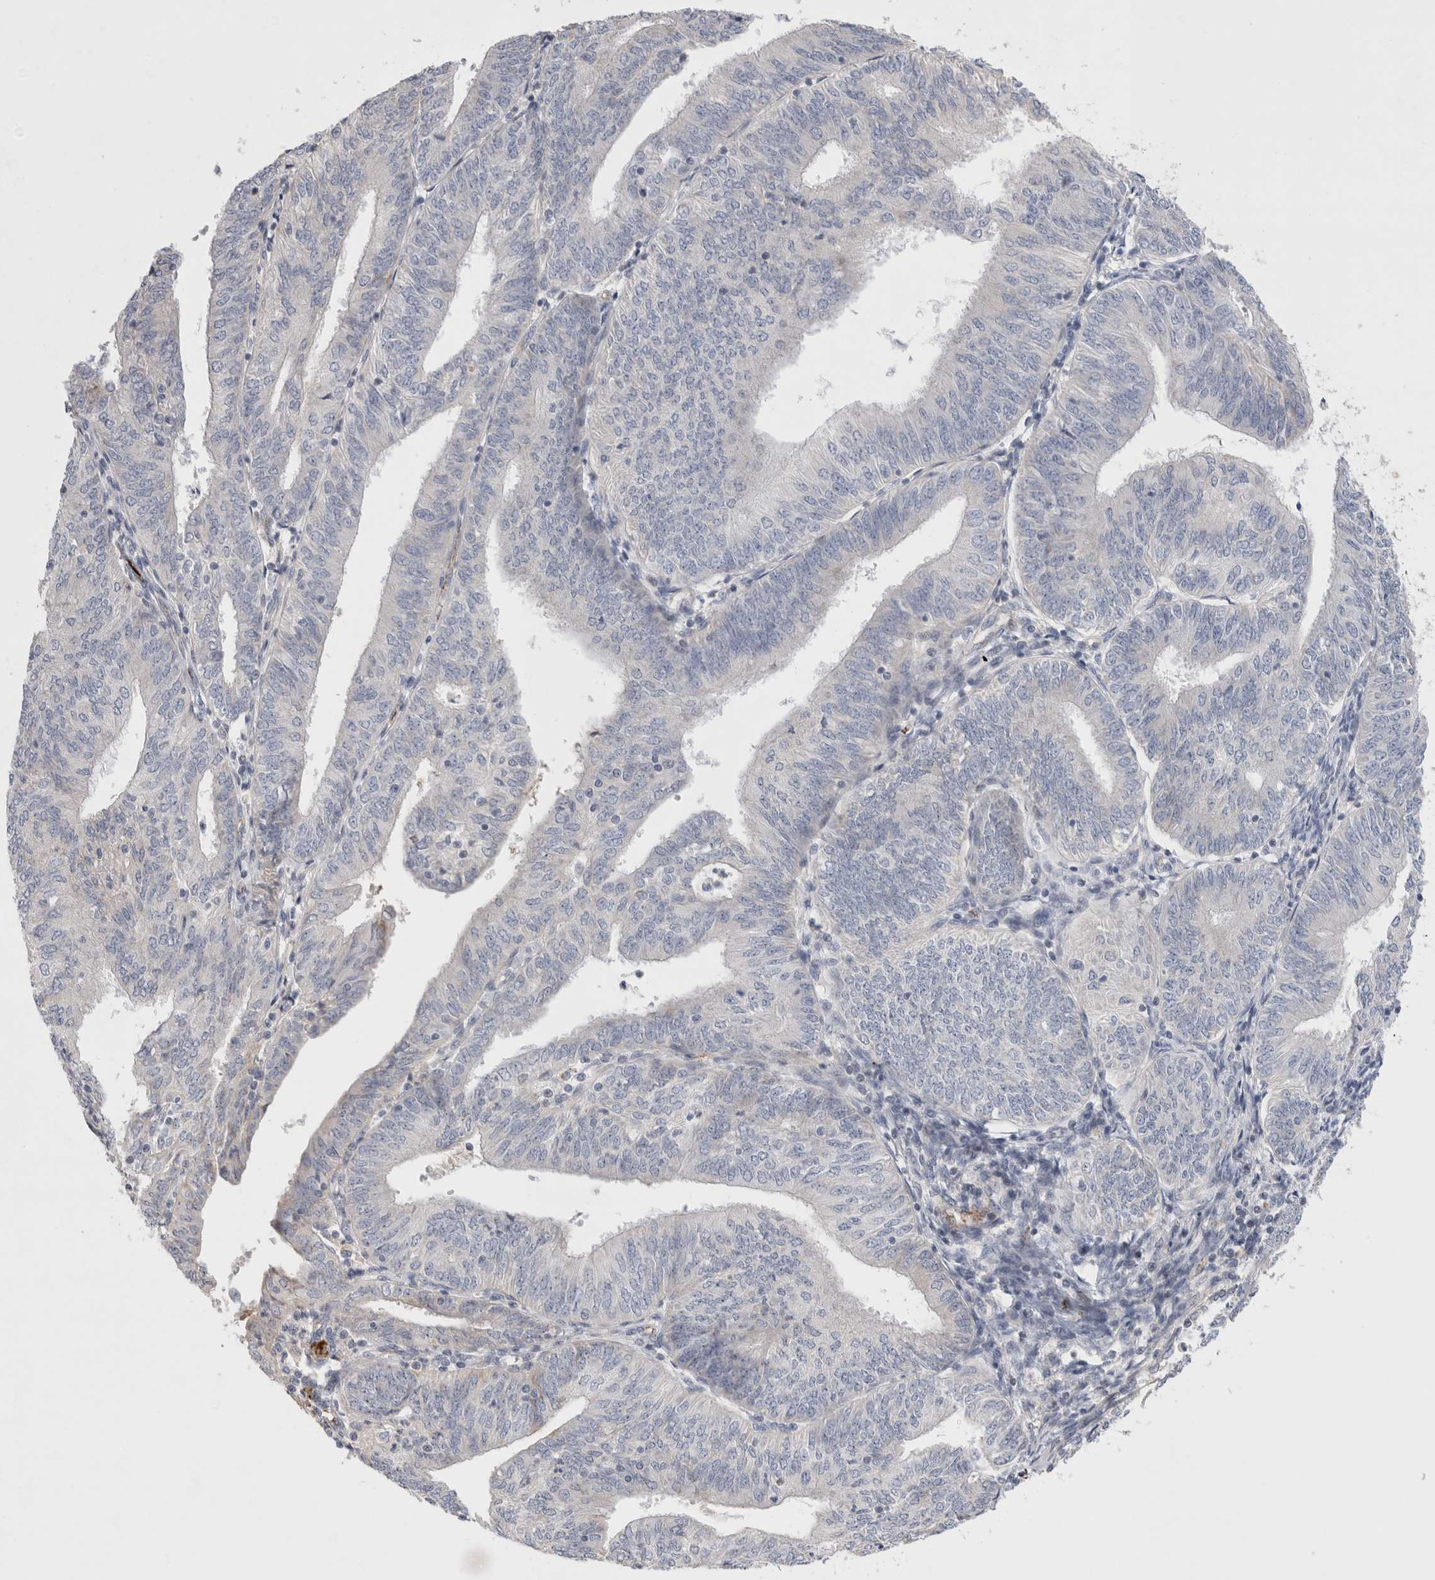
{"staining": {"intensity": "negative", "quantity": "none", "location": "none"}, "tissue": "endometrial cancer", "cell_type": "Tumor cells", "image_type": "cancer", "snomed": [{"axis": "morphology", "description": "Adenocarcinoma, NOS"}, {"axis": "topography", "description": "Endometrium"}], "caption": "The histopathology image exhibits no significant expression in tumor cells of endometrial cancer (adenocarcinoma).", "gene": "ECHDC2", "patient": {"sex": "female", "age": 58}}